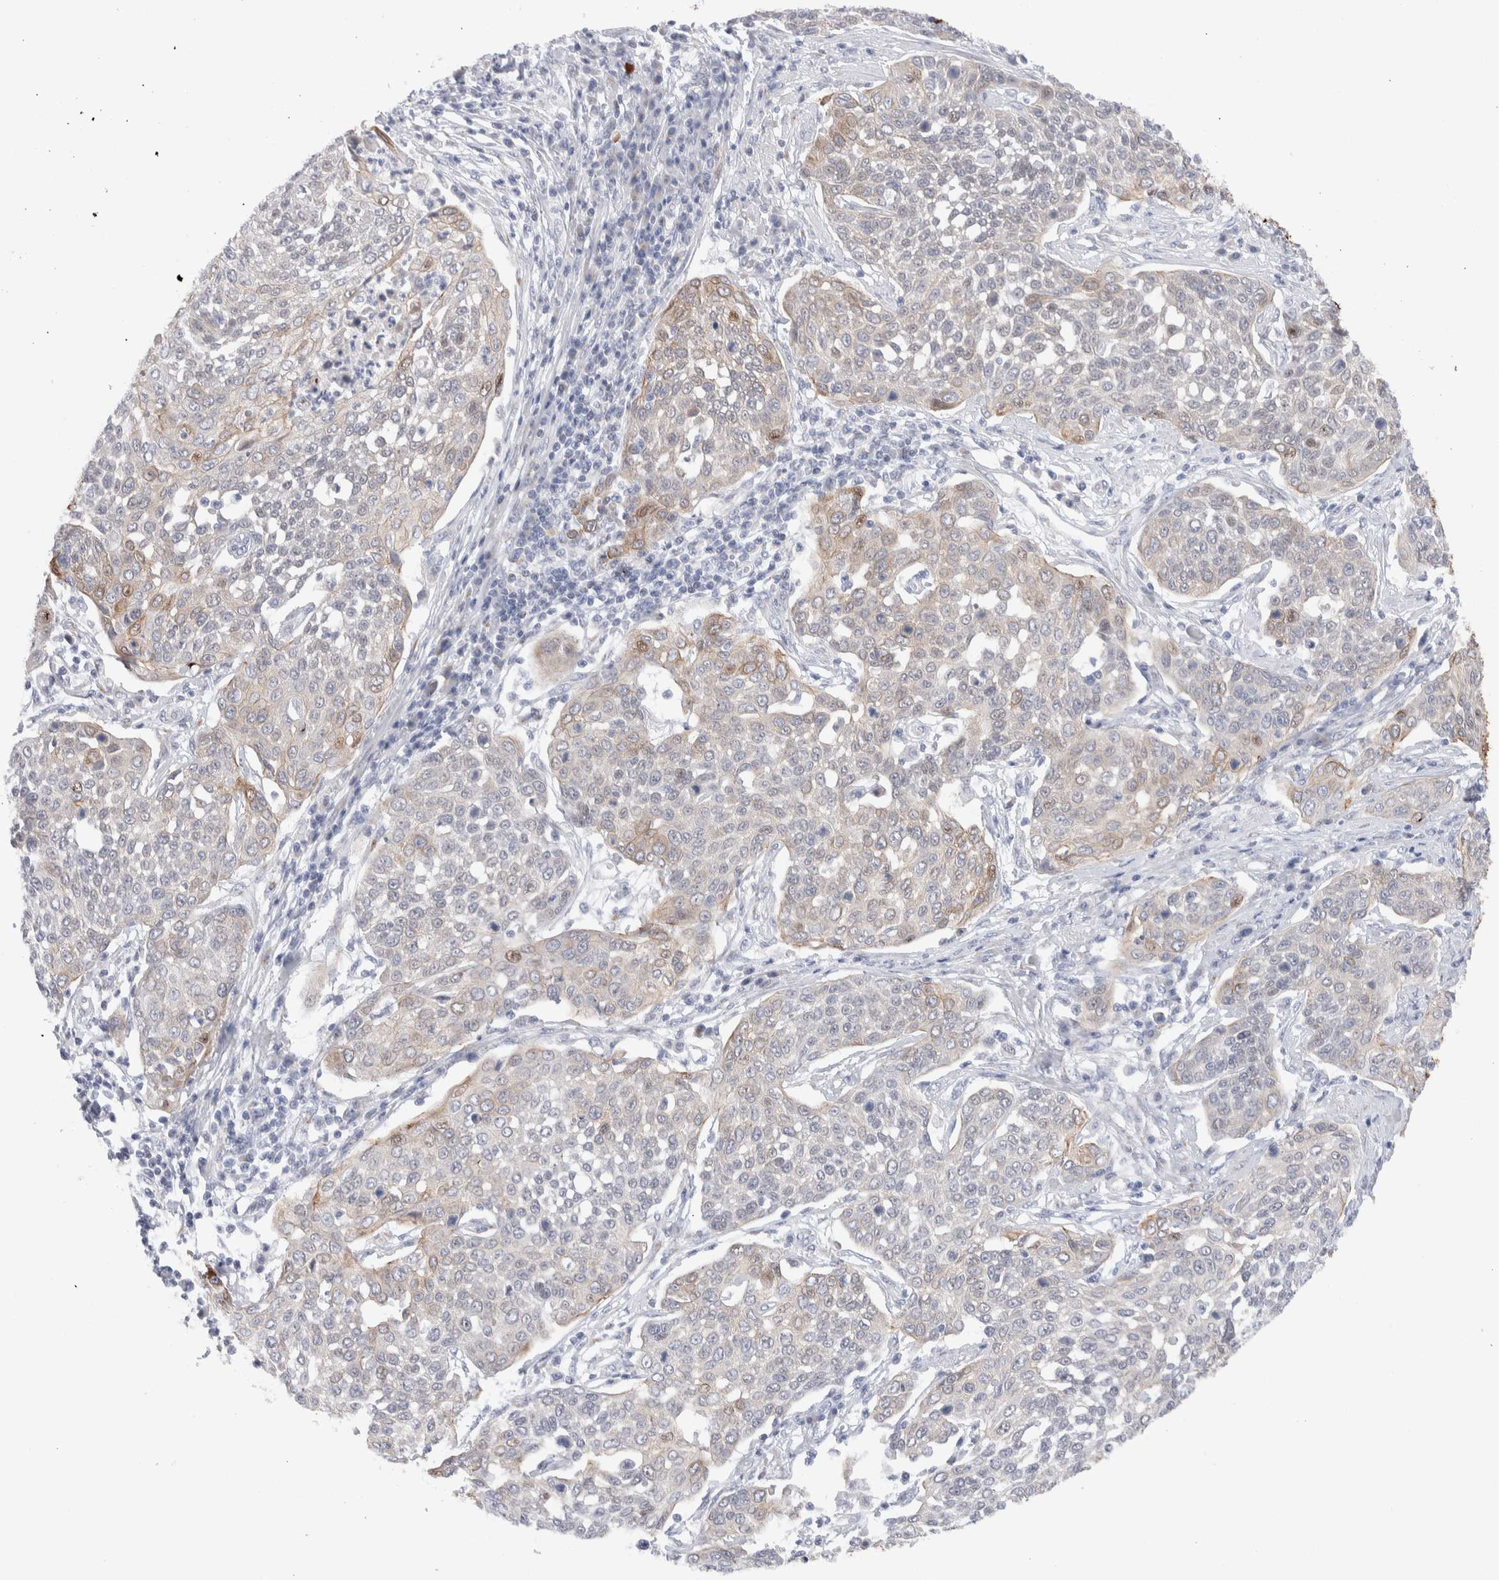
{"staining": {"intensity": "moderate", "quantity": "<25%", "location": "cytoplasmic/membranous"}, "tissue": "cervical cancer", "cell_type": "Tumor cells", "image_type": "cancer", "snomed": [{"axis": "morphology", "description": "Squamous cell carcinoma, NOS"}, {"axis": "topography", "description": "Cervix"}], "caption": "Immunohistochemical staining of cervical cancer (squamous cell carcinoma) displays low levels of moderate cytoplasmic/membranous expression in approximately <25% of tumor cells.", "gene": "C1orf112", "patient": {"sex": "female", "age": 34}}